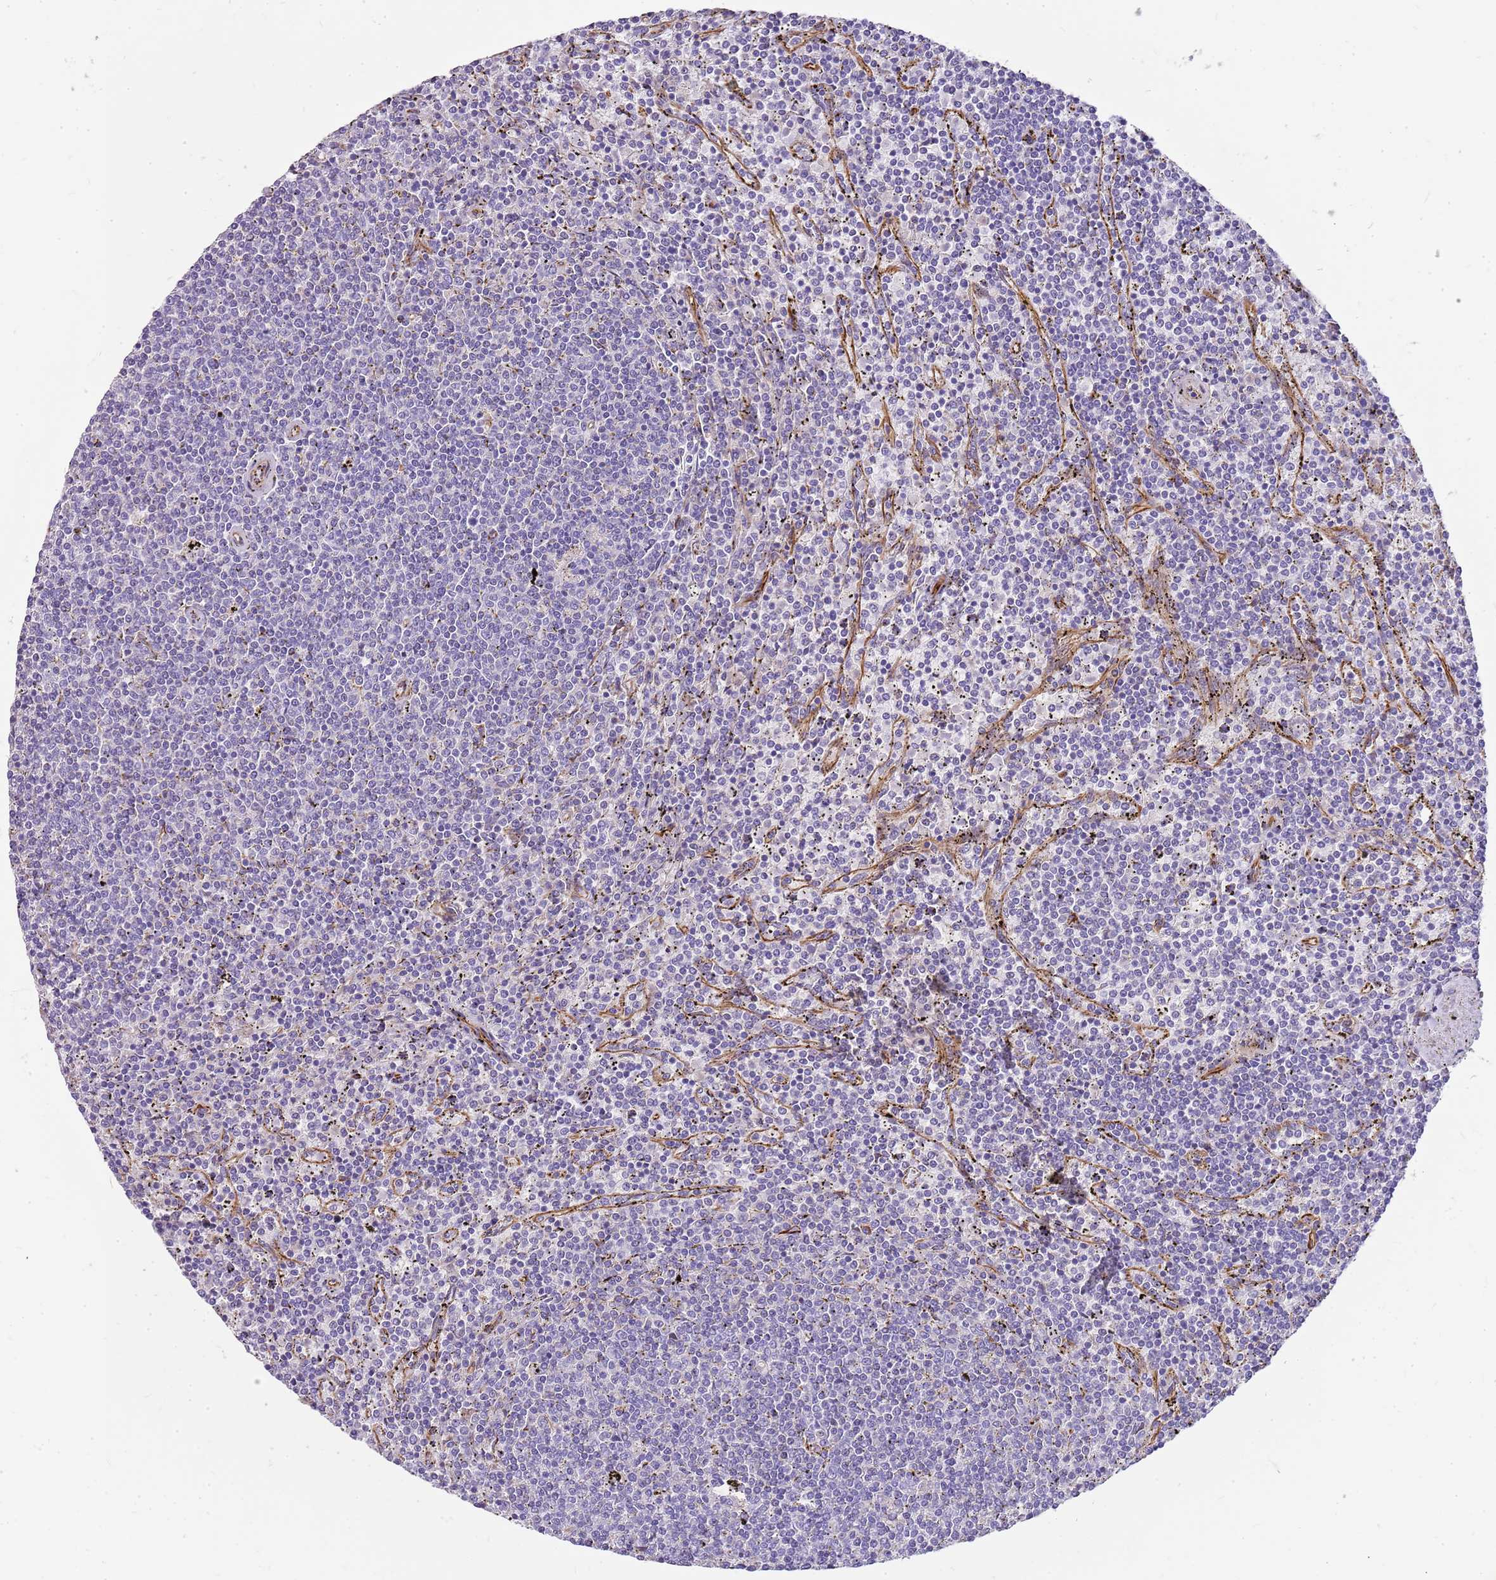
{"staining": {"intensity": "negative", "quantity": "none", "location": "none"}, "tissue": "lymphoma", "cell_type": "Tumor cells", "image_type": "cancer", "snomed": [{"axis": "morphology", "description": "Malignant lymphoma, non-Hodgkin's type, Low grade"}, {"axis": "topography", "description": "Spleen"}], "caption": "Immunohistochemistry of human lymphoma demonstrates no expression in tumor cells. (Stains: DAB (3,3'-diaminobenzidine) immunohistochemistry (IHC) with hematoxylin counter stain, Microscopy: brightfield microscopy at high magnification).", "gene": "ZDHHC1", "patient": {"sex": "female", "age": 50}}